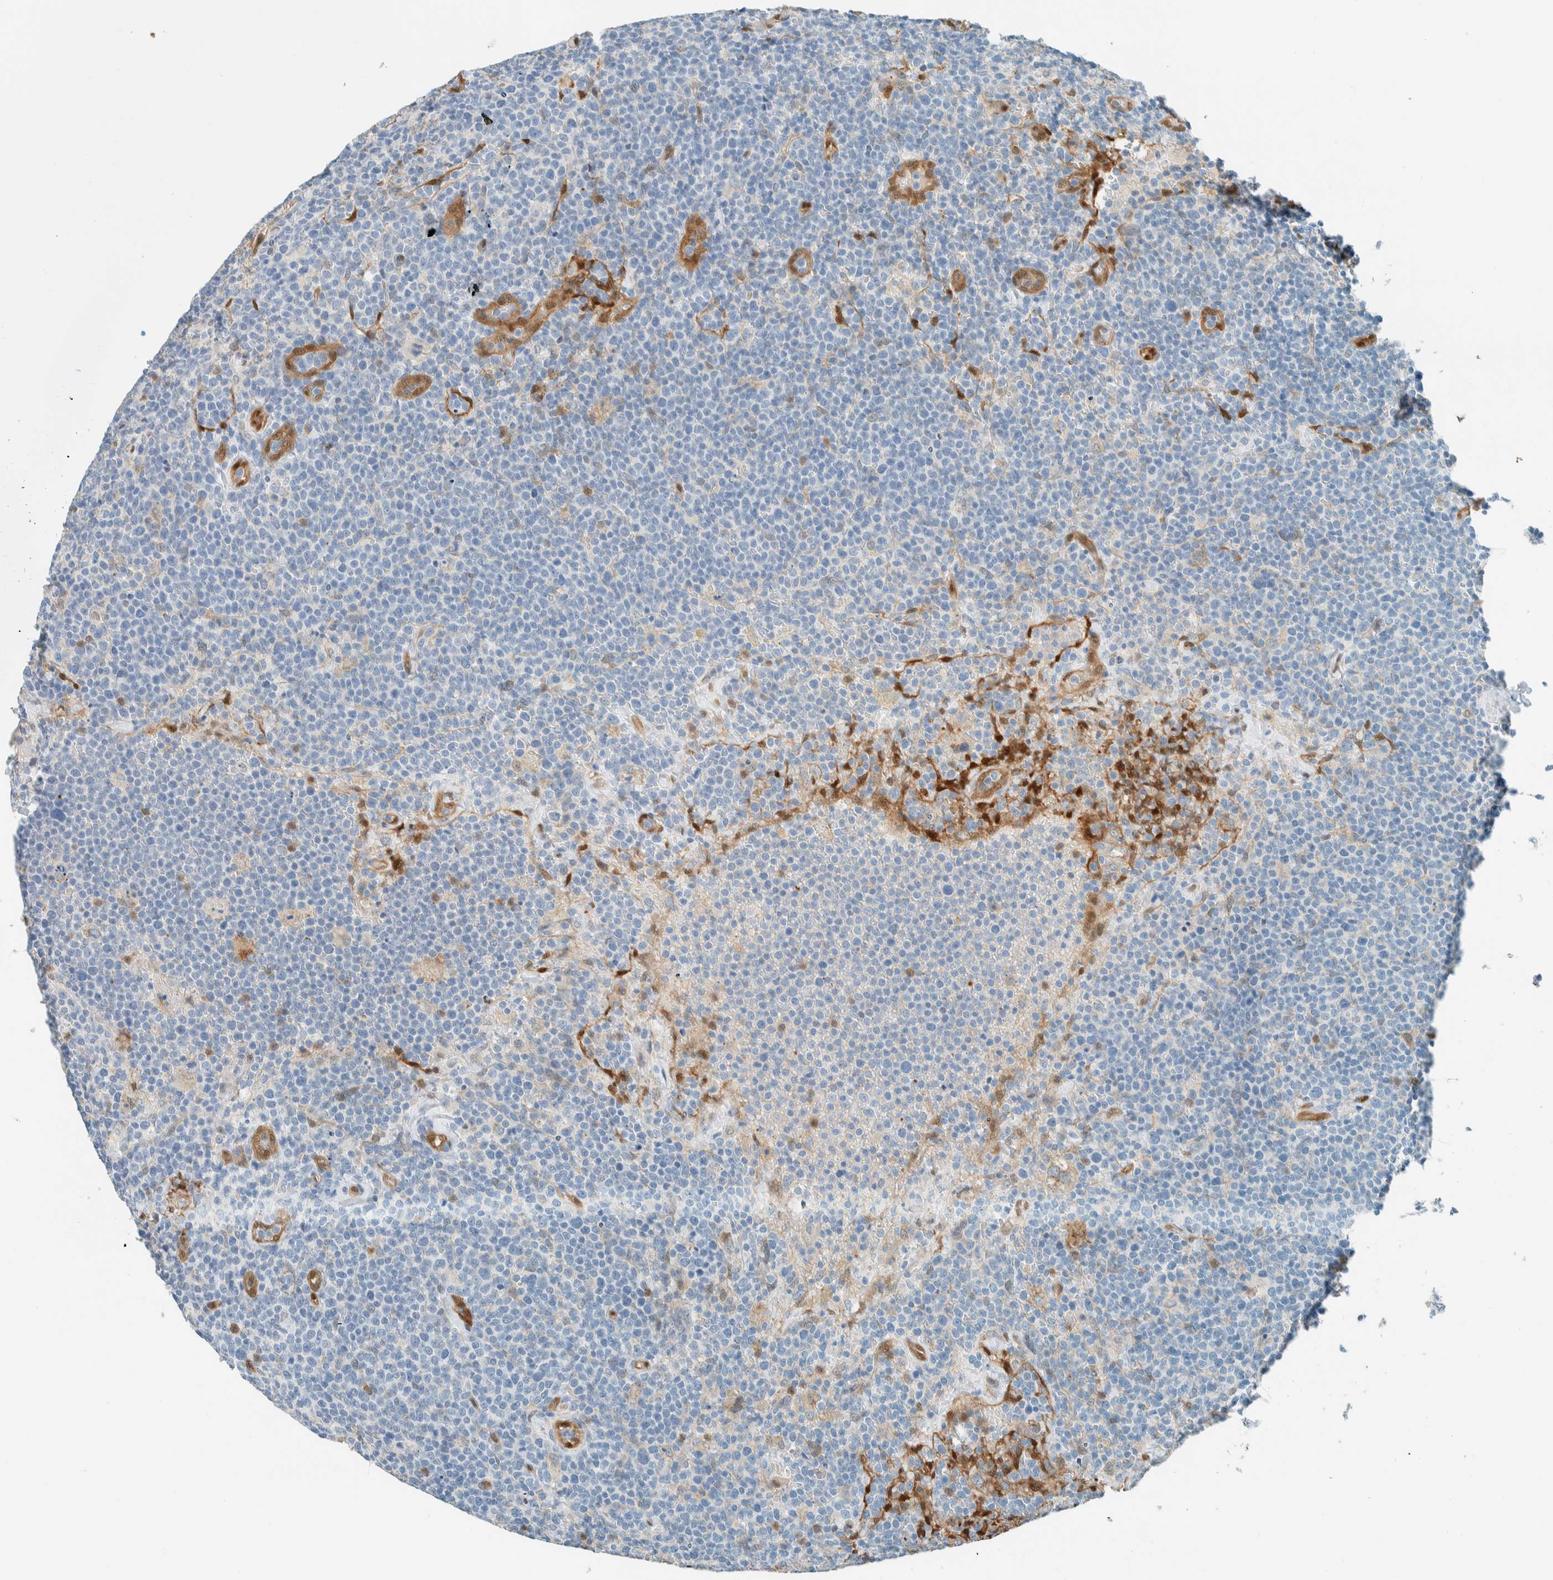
{"staining": {"intensity": "negative", "quantity": "none", "location": "none"}, "tissue": "lymphoma", "cell_type": "Tumor cells", "image_type": "cancer", "snomed": [{"axis": "morphology", "description": "Malignant lymphoma, non-Hodgkin's type, High grade"}, {"axis": "topography", "description": "Lymph node"}], "caption": "The immunohistochemistry histopathology image has no significant expression in tumor cells of lymphoma tissue. The staining is performed using DAB brown chromogen with nuclei counter-stained in using hematoxylin.", "gene": "NXN", "patient": {"sex": "male", "age": 61}}